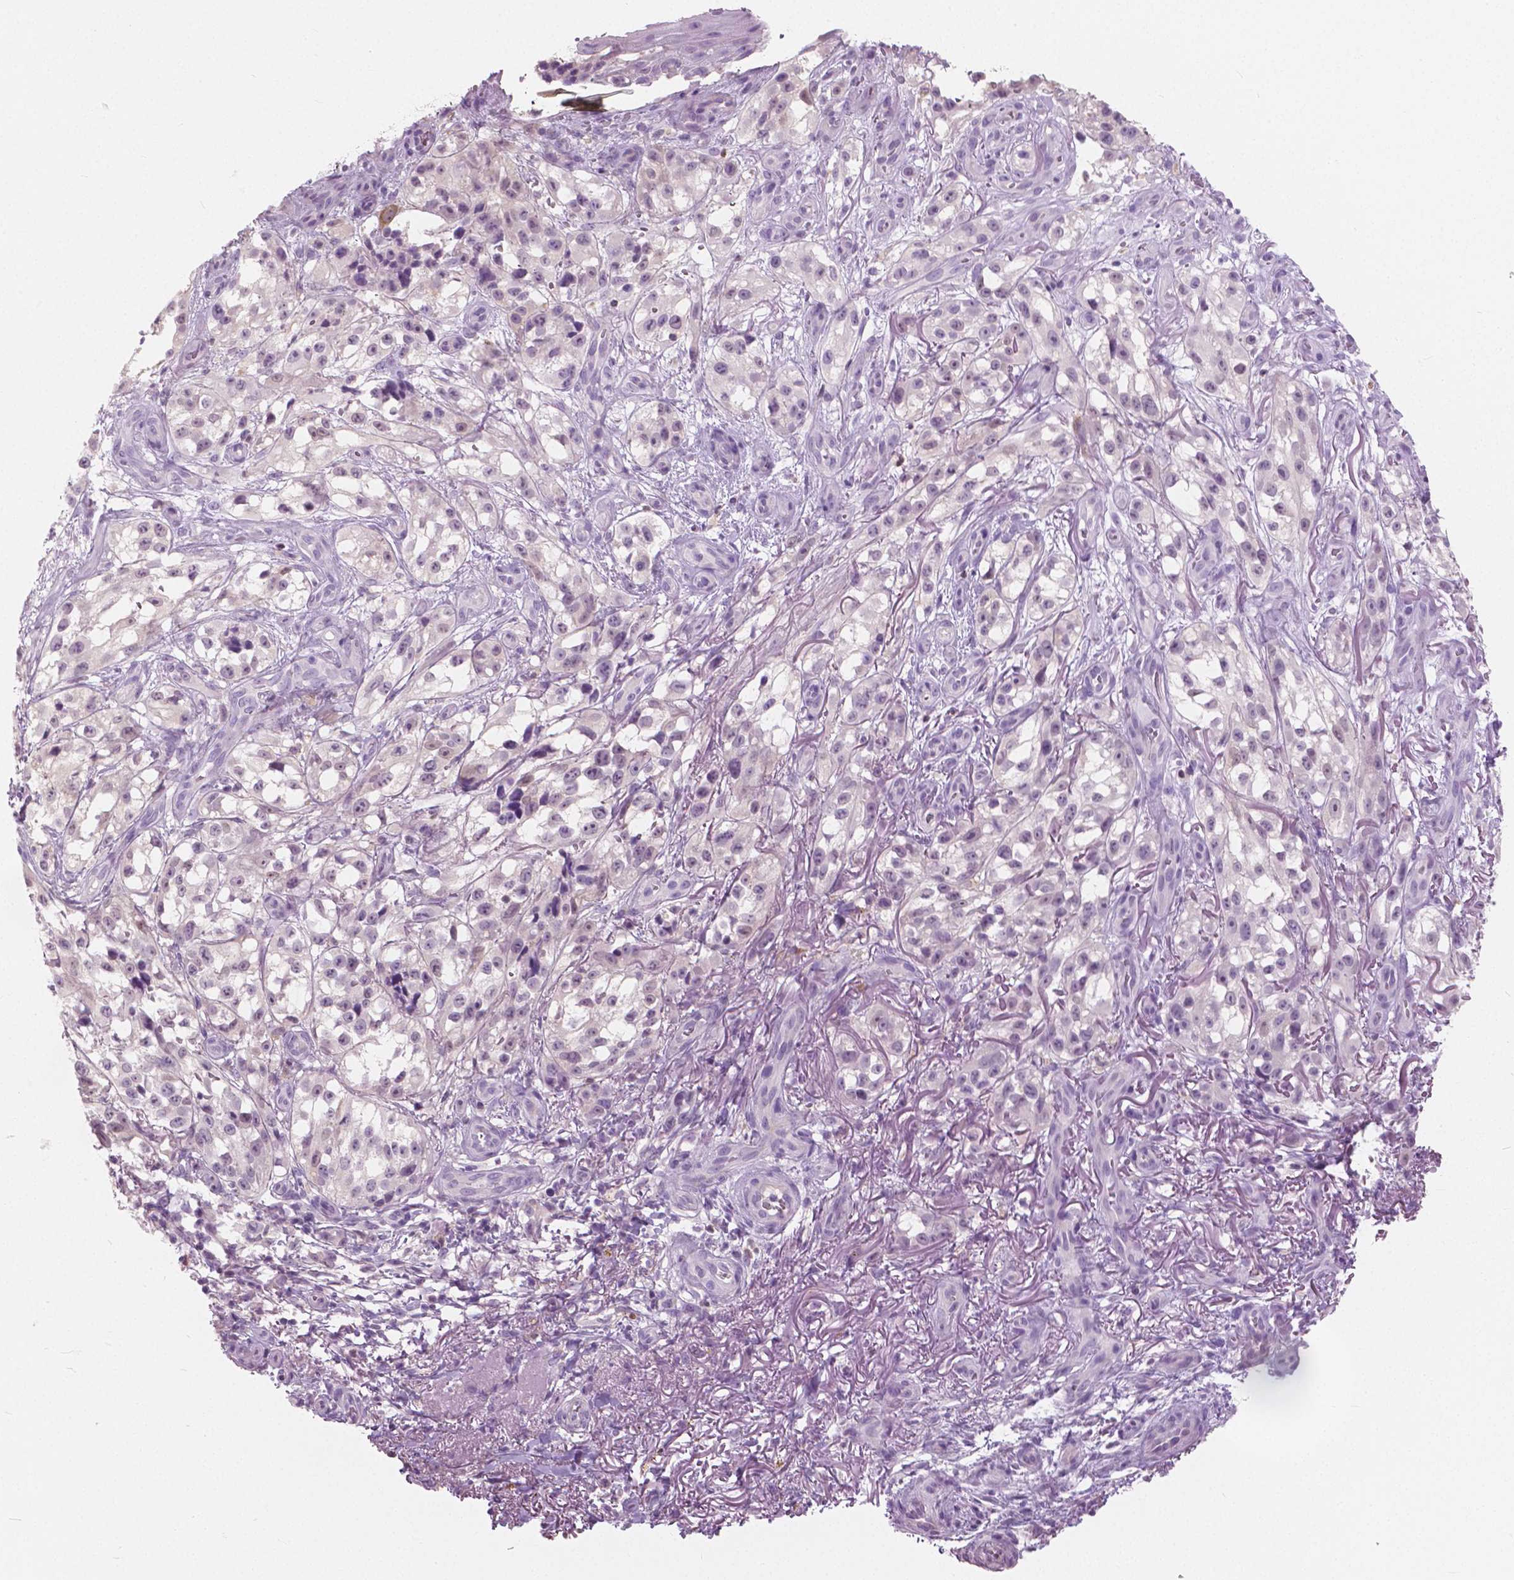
{"staining": {"intensity": "negative", "quantity": "none", "location": "none"}, "tissue": "melanoma", "cell_type": "Tumor cells", "image_type": "cancer", "snomed": [{"axis": "morphology", "description": "Malignant melanoma, NOS"}, {"axis": "topography", "description": "Skin"}], "caption": "This is an immunohistochemistry (IHC) image of human melanoma. There is no expression in tumor cells.", "gene": "GALM", "patient": {"sex": "female", "age": 85}}